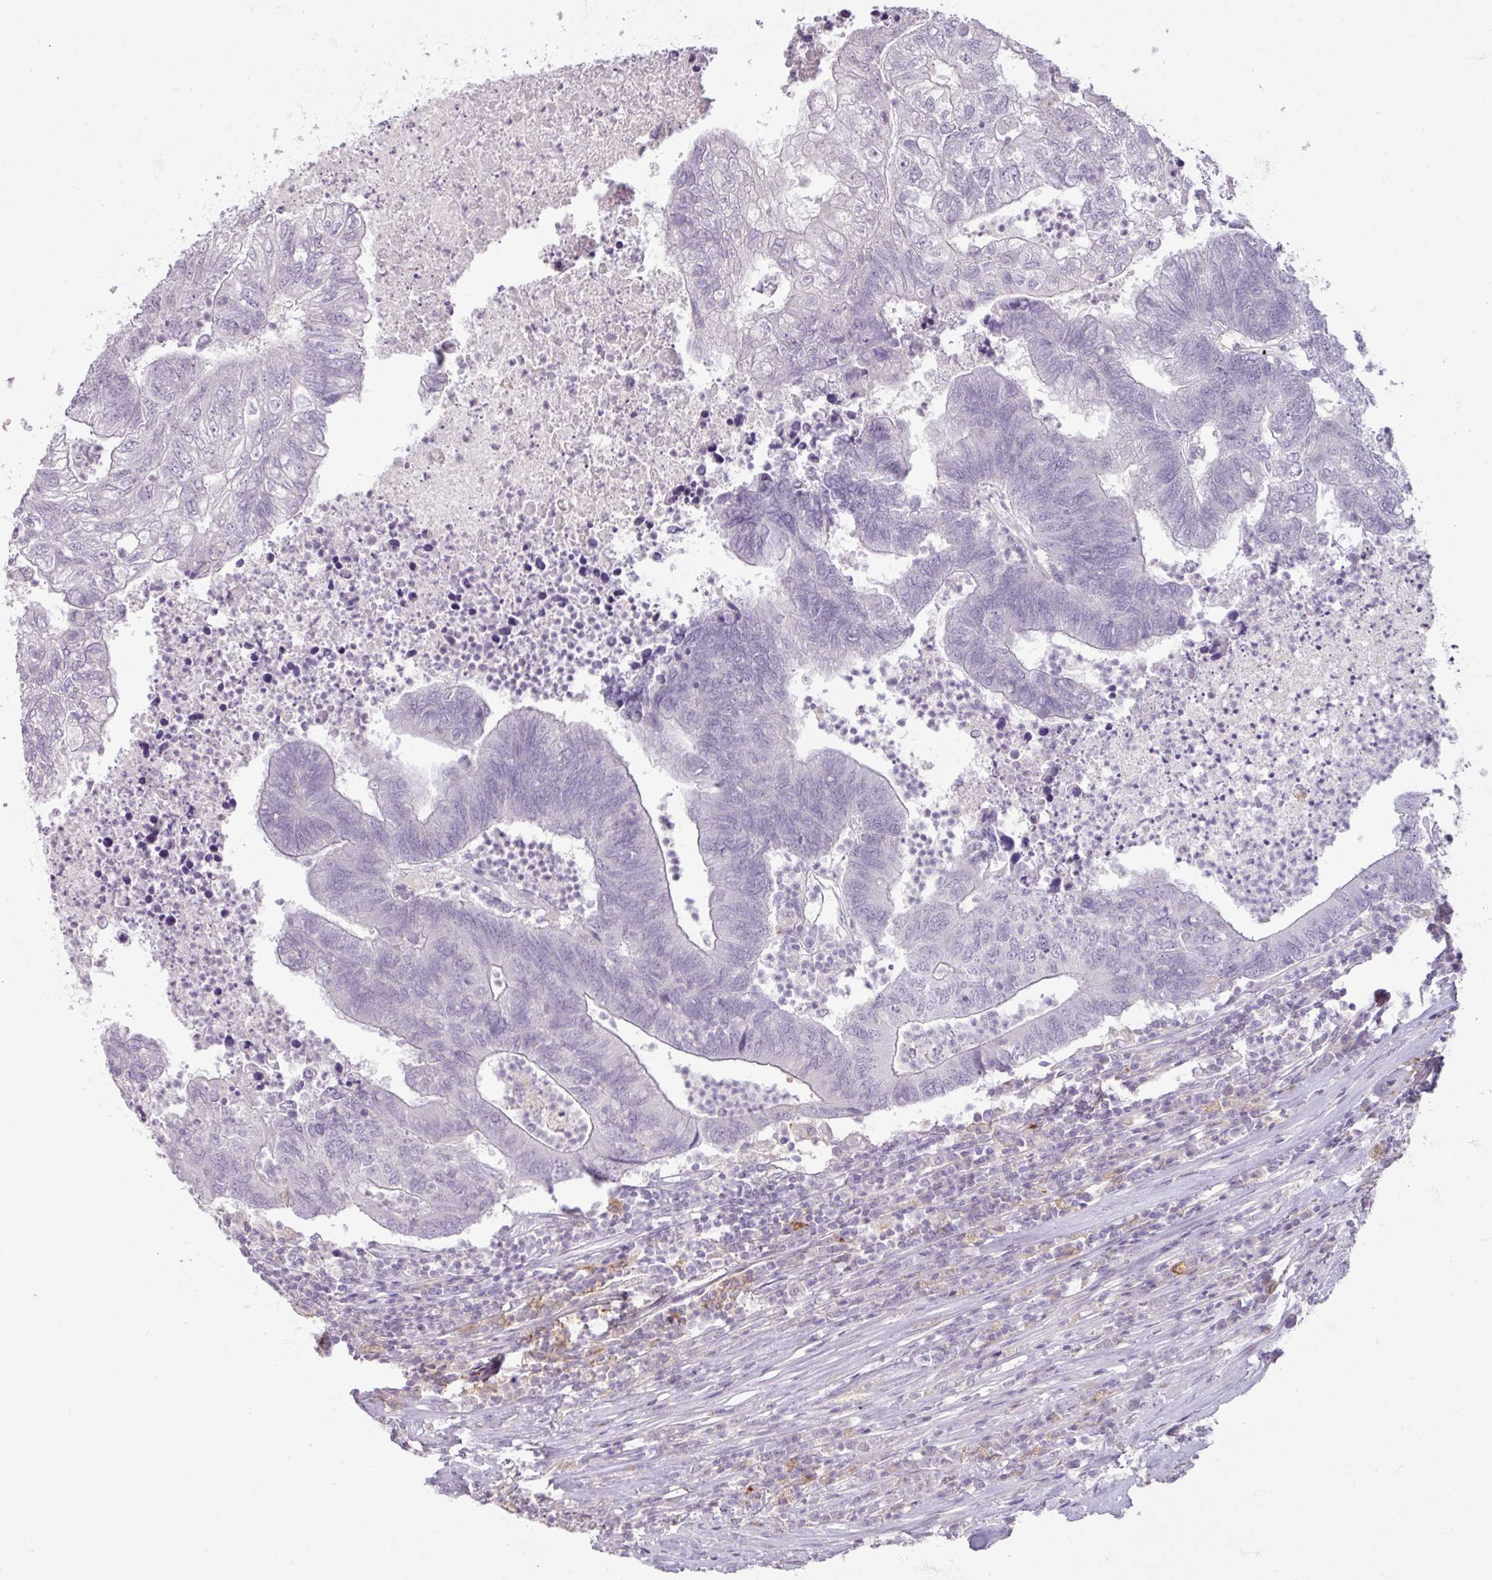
{"staining": {"intensity": "negative", "quantity": "none", "location": "none"}, "tissue": "colorectal cancer", "cell_type": "Tumor cells", "image_type": "cancer", "snomed": [{"axis": "morphology", "description": "Adenocarcinoma, NOS"}, {"axis": "topography", "description": "Colon"}], "caption": "High power microscopy micrograph of an immunohistochemistry (IHC) image of colorectal adenocarcinoma, revealing no significant positivity in tumor cells. The staining was performed using DAB to visualize the protein expression in brown, while the nuclei were stained in blue with hematoxylin (Magnification: 20x).", "gene": "SLC27A5", "patient": {"sex": "female", "age": 48}}